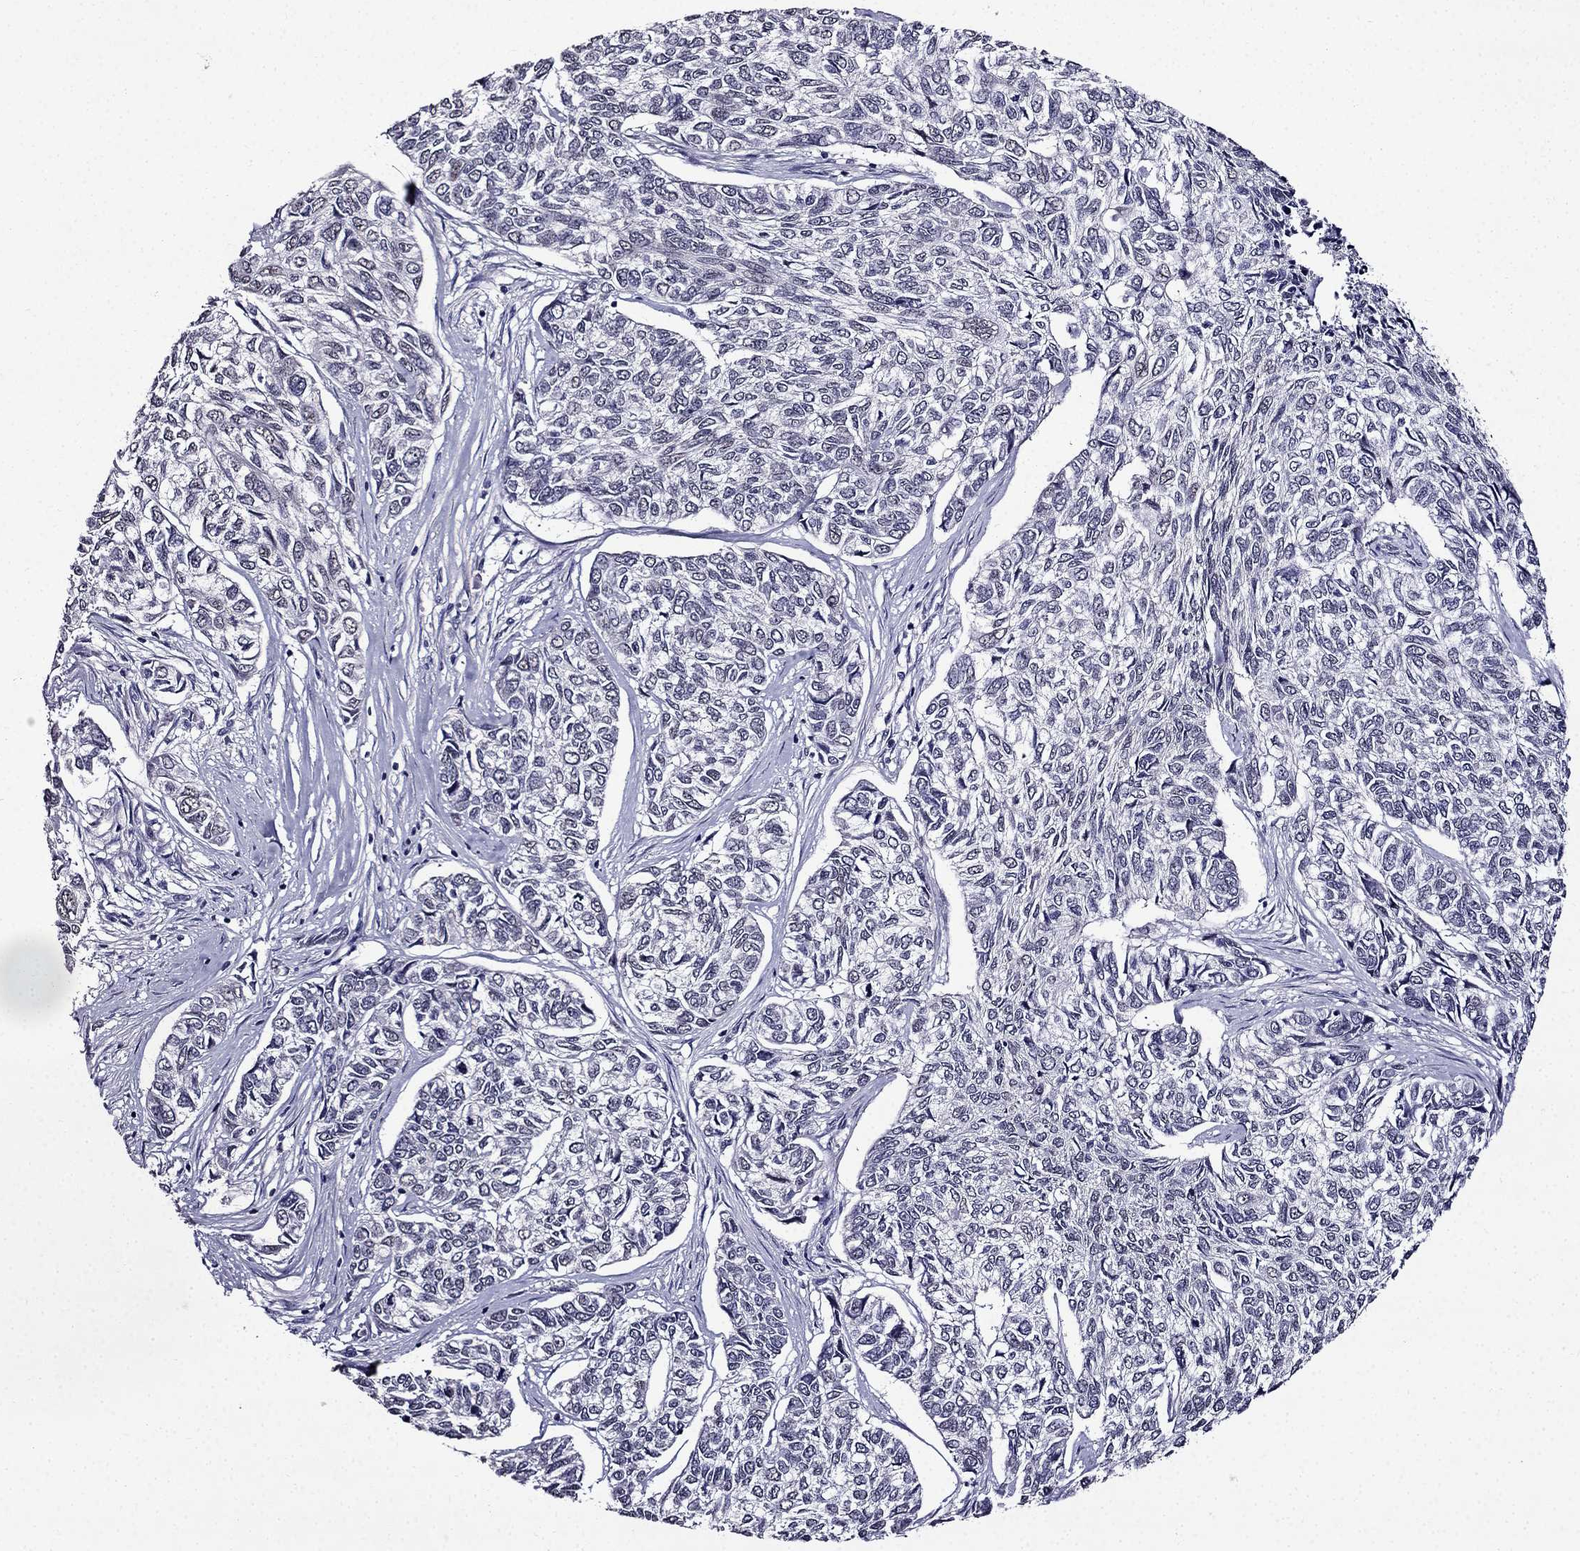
{"staining": {"intensity": "negative", "quantity": "none", "location": "none"}, "tissue": "skin cancer", "cell_type": "Tumor cells", "image_type": "cancer", "snomed": [{"axis": "morphology", "description": "Basal cell carcinoma"}, {"axis": "topography", "description": "Skin"}], "caption": "IHC of human skin cancer (basal cell carcinoma) demonstrates no expression in tumor cells.", "gene": "TMEM266", "patient": {"sex": "female", "age": 65}}